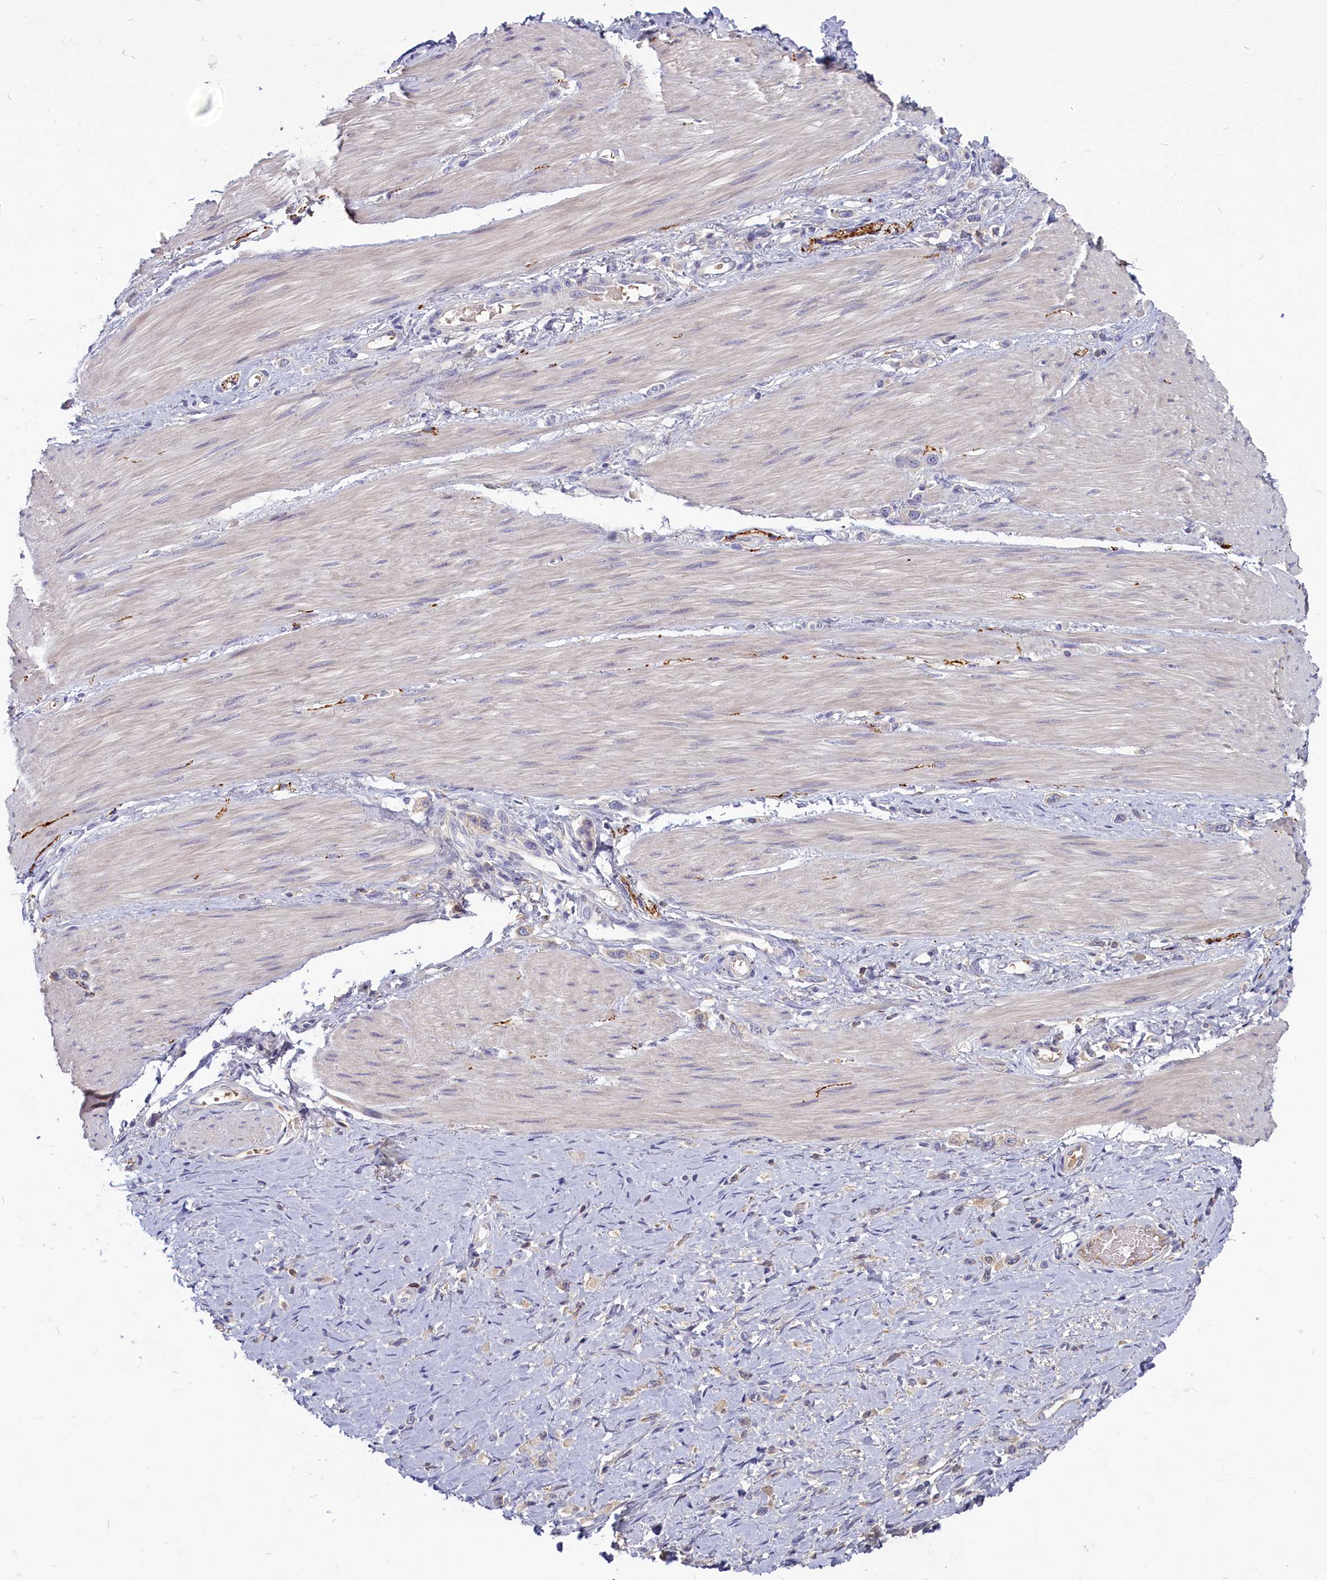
{"staining": {"intensity": "negative", "quantity": "none", "location": "none"}, "tissue": "stomach cancer", "cell_type": "Tumor cells", "image_type": "cancer", "snomed": [{"axis": "morphology", "description": "Adenocarcinoma, NOS"}, {"axis": "topography", "description": "Stomach"}], "caption": "An image of stomach cancer stained for a protein reveals no brown staining in tumor cells.", "gene": "SV2C", "patient": {"sex": "female", "age": 65}}